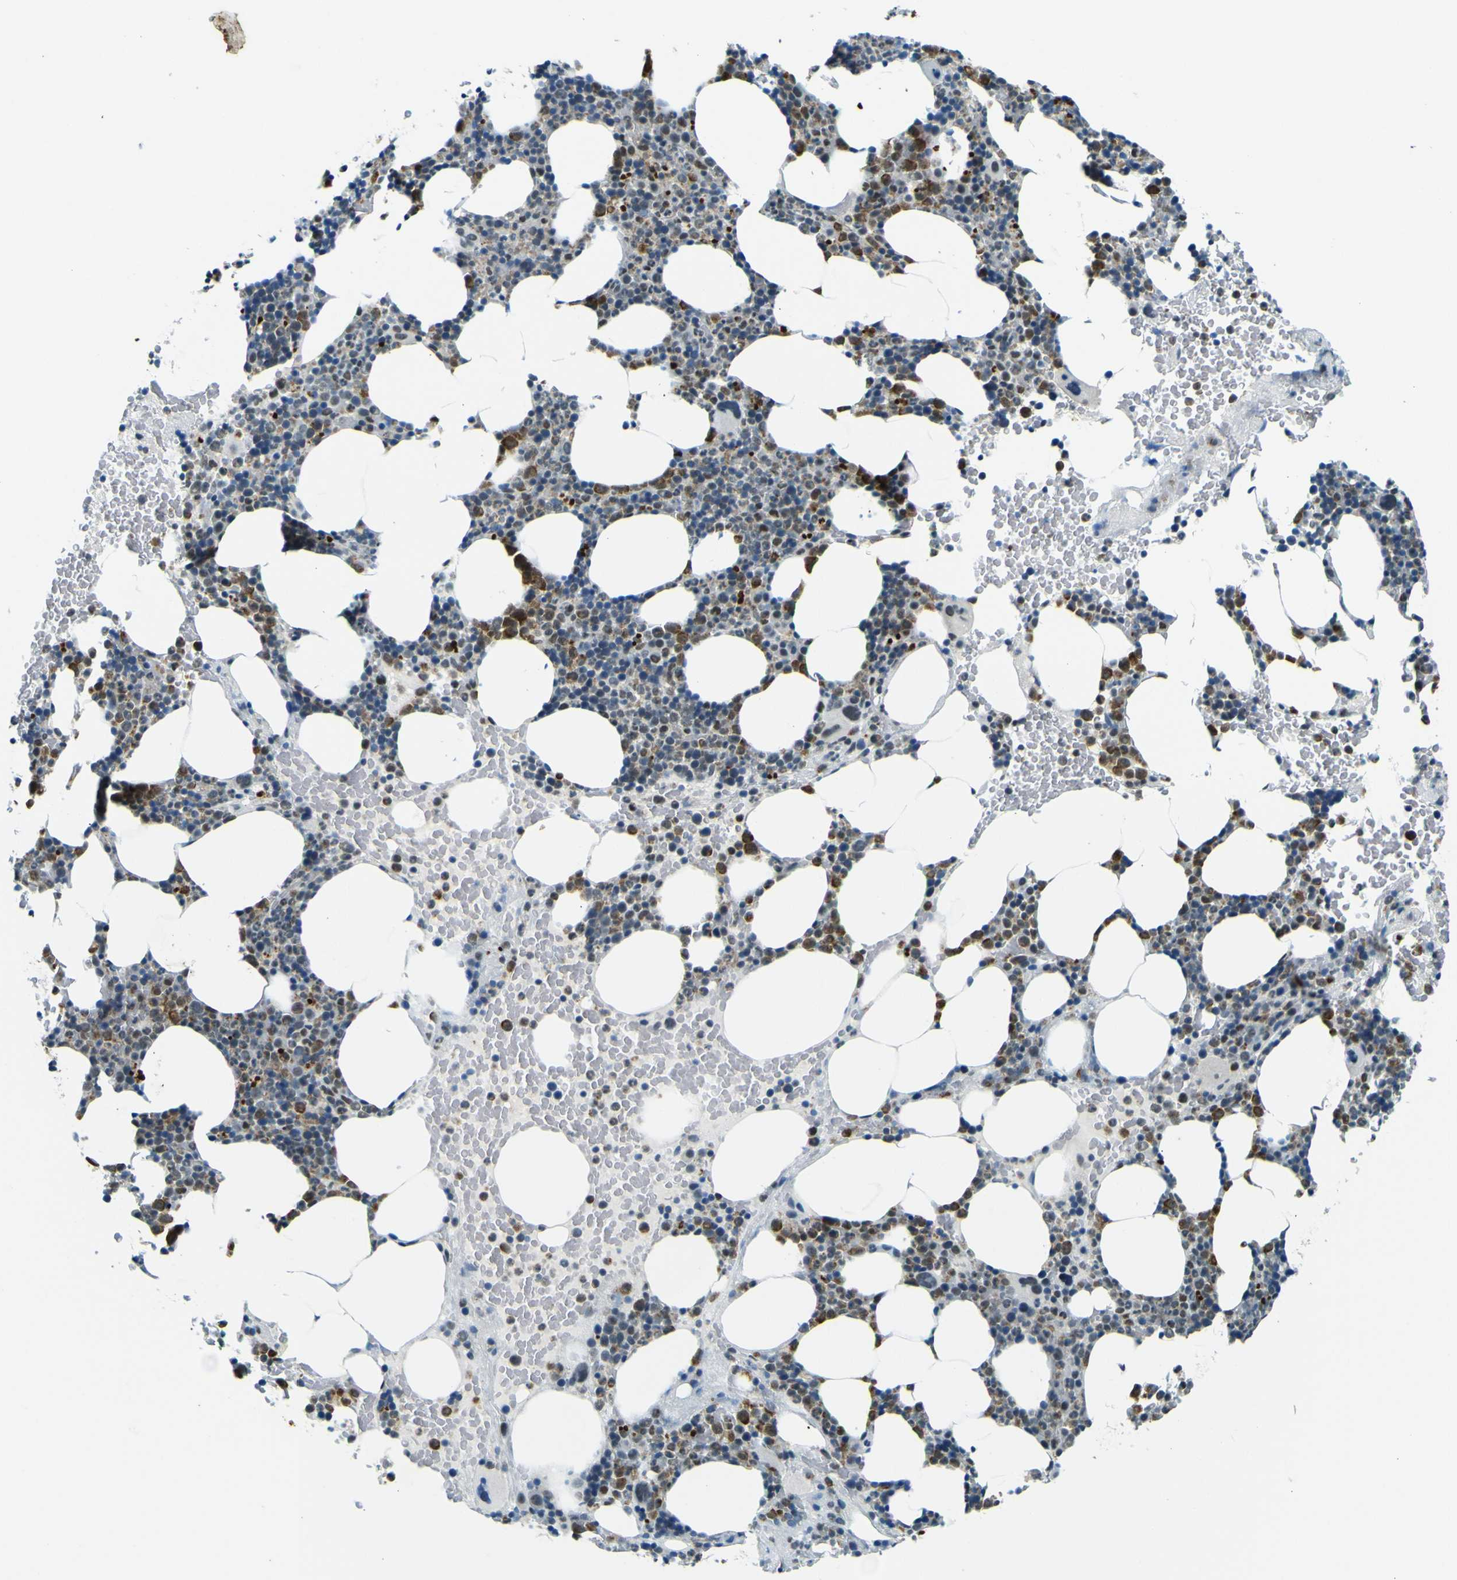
{"staining": {"intensity": "moderate", "quantity": "25%-75%", "location": "cytoplasmic/membranous"}, "tissue": "bone marrow", "cell_type": "Hematopoietic cells", "image_type": "normal", "snomed": [{"axis": "morphology", "description": "Normal tissue, NOS"}, {"axis": "morphology", "description": "Inflammation, NOS"}, {"axis": "topography", "description": "Bone marrow"}], "caption": "Brown immunohistochemical staining in normal bone marrow exhibits moderate cytoplasmic/membranous positivity in approximately 25%-75% of hematopoietic cells.", "gene": "CEBPG", "patient": {"sex": "female", "age": 70}}